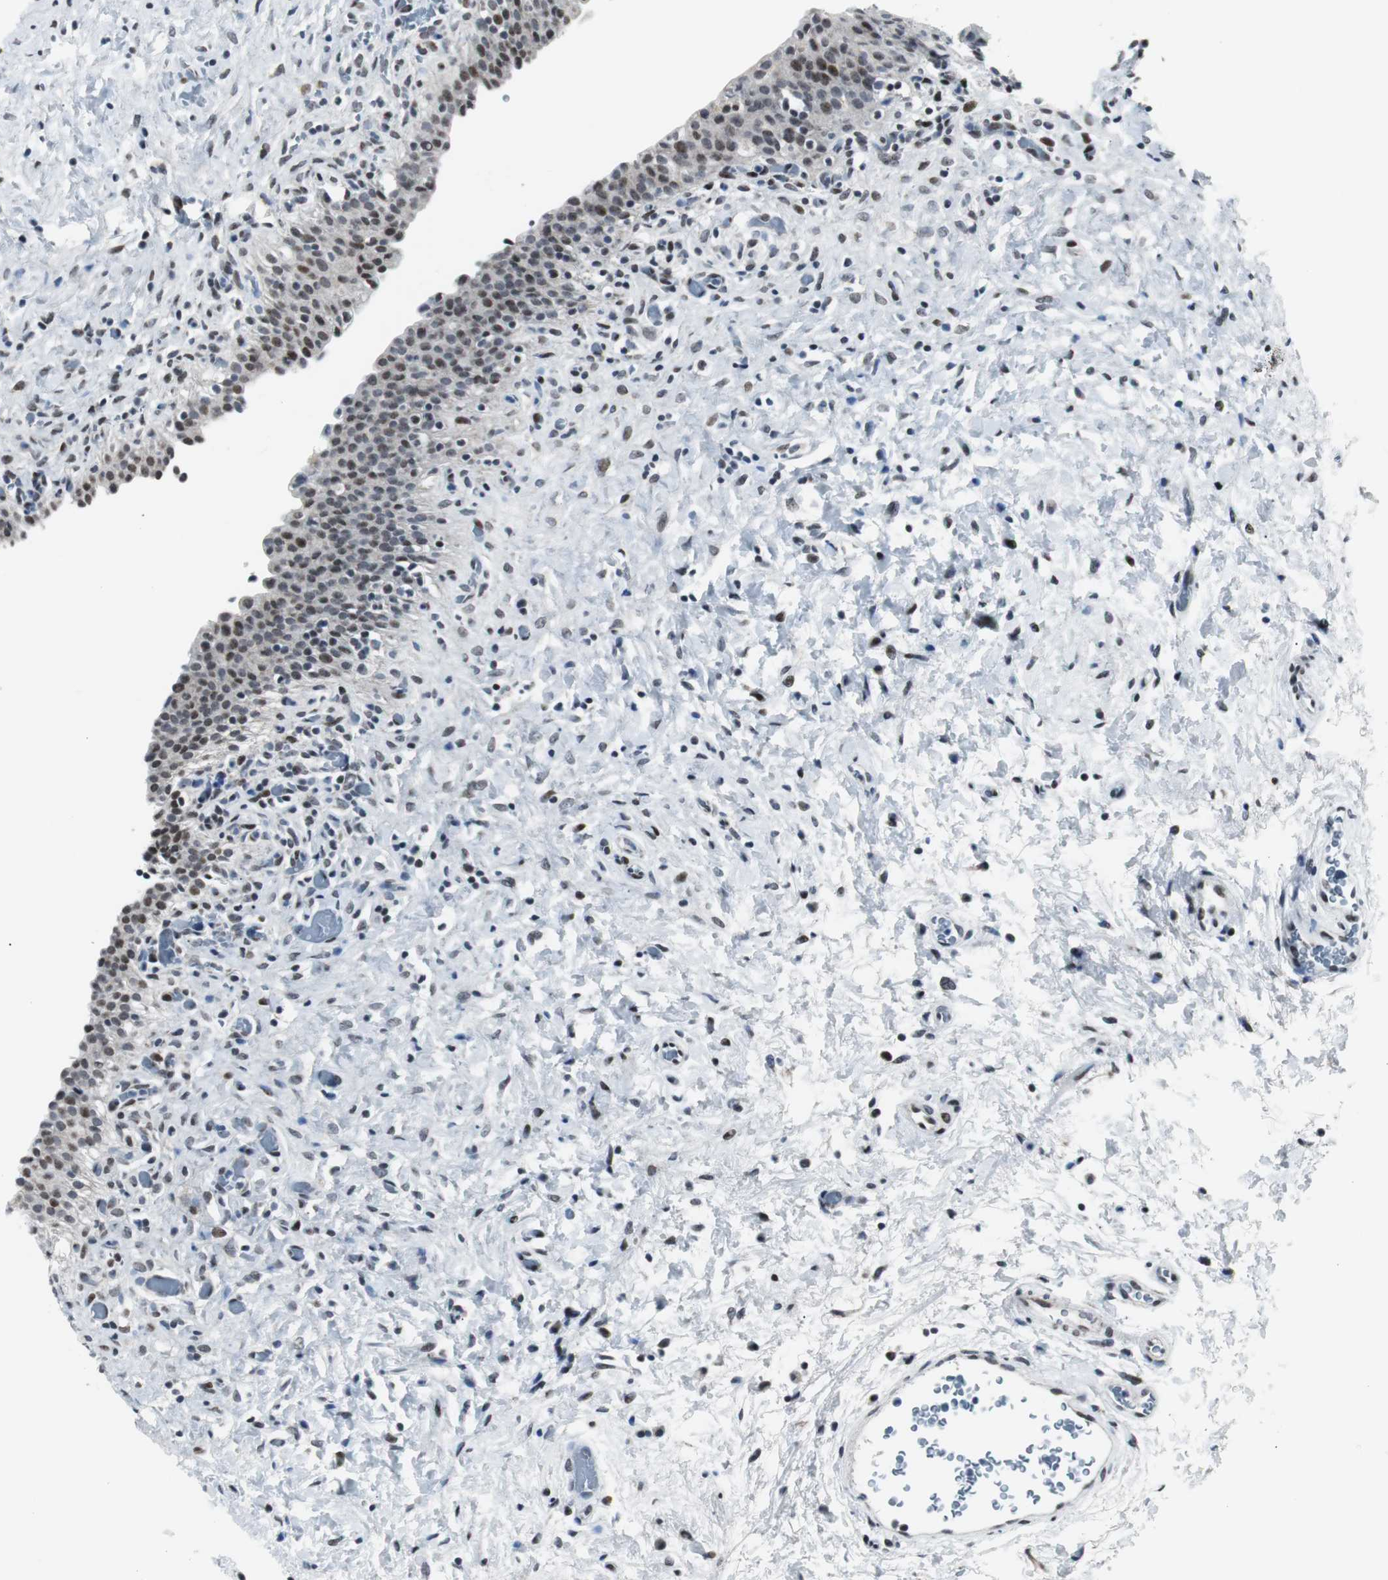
{"staining": {"intensity": "weak", "quantity": ">75%", "location": "cytoplasmic/membranous"}, "tissue": "urinary bladder", "cell_type": "Urothelial cells", "image_type": "normal", "snomed": [{"axis": "morphology", "description": "Normal tissue, NOS"}, {"axis": "topography", "description": "Urinary bladder"}], "caption": "Urothelial cells display weak cytoplasmic/membranous staining in about >75% of cells in unremarkable urinary bladder.", "gene": "MTA1", "patient": {"sex": "male", "age": 51}}